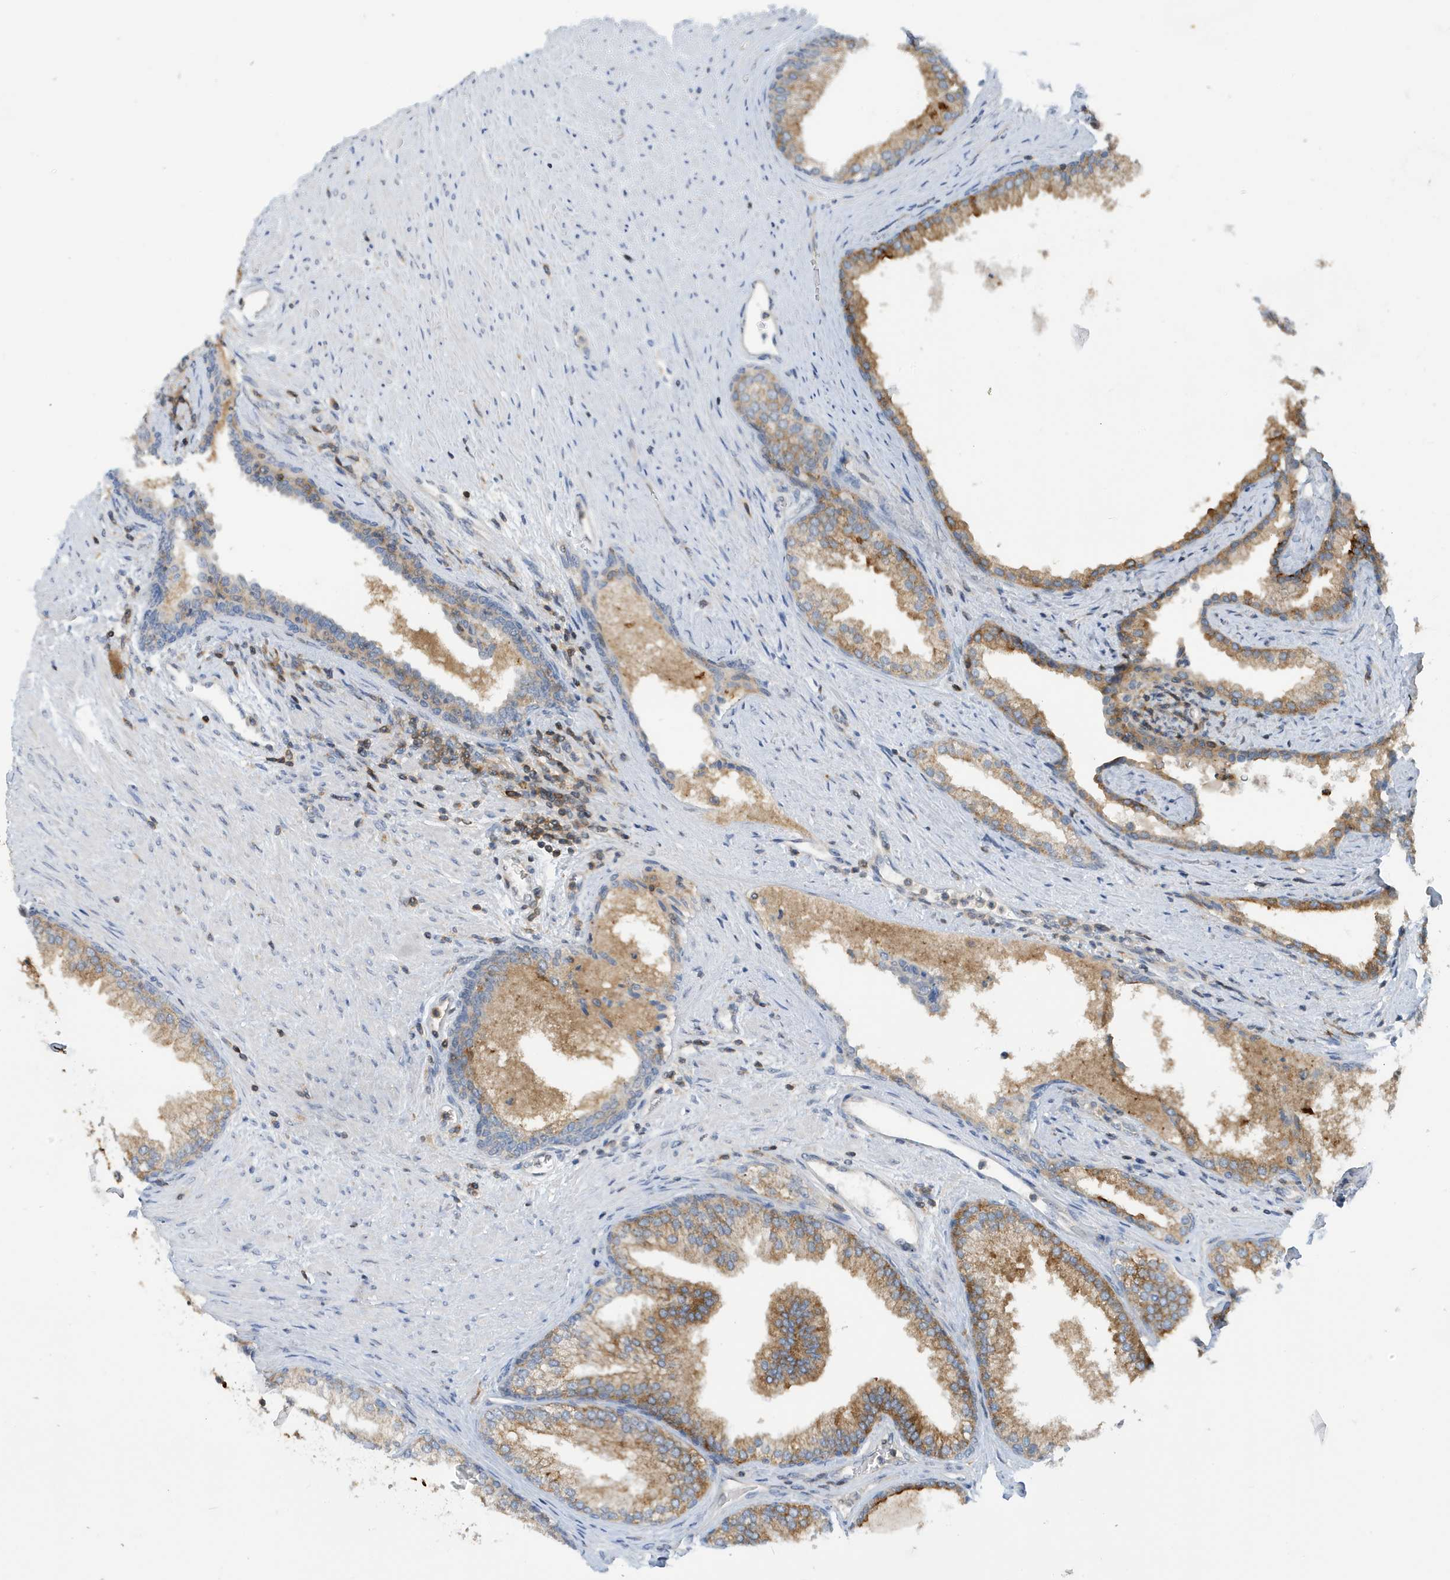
{"staining": {"intensity": "moderate", "quantity": "25%-75%", "location": "cytoplasmic/membranous"}, "tissue": "prostate", "cell_type": "Glandular cells", "image_type": "normal", "snomed": [{"axis": "morphology", "description": "Normal tissue, NOS"}, {"axis": "topography", "description": "Prostate"}], "caption": "Glandular cells display moderate cytoplasmic/membranous positivity in about 25%-75% of cells in normal prostate.", "gene": "NSUN3", "patient": {"sex": "male", "age": 76}}